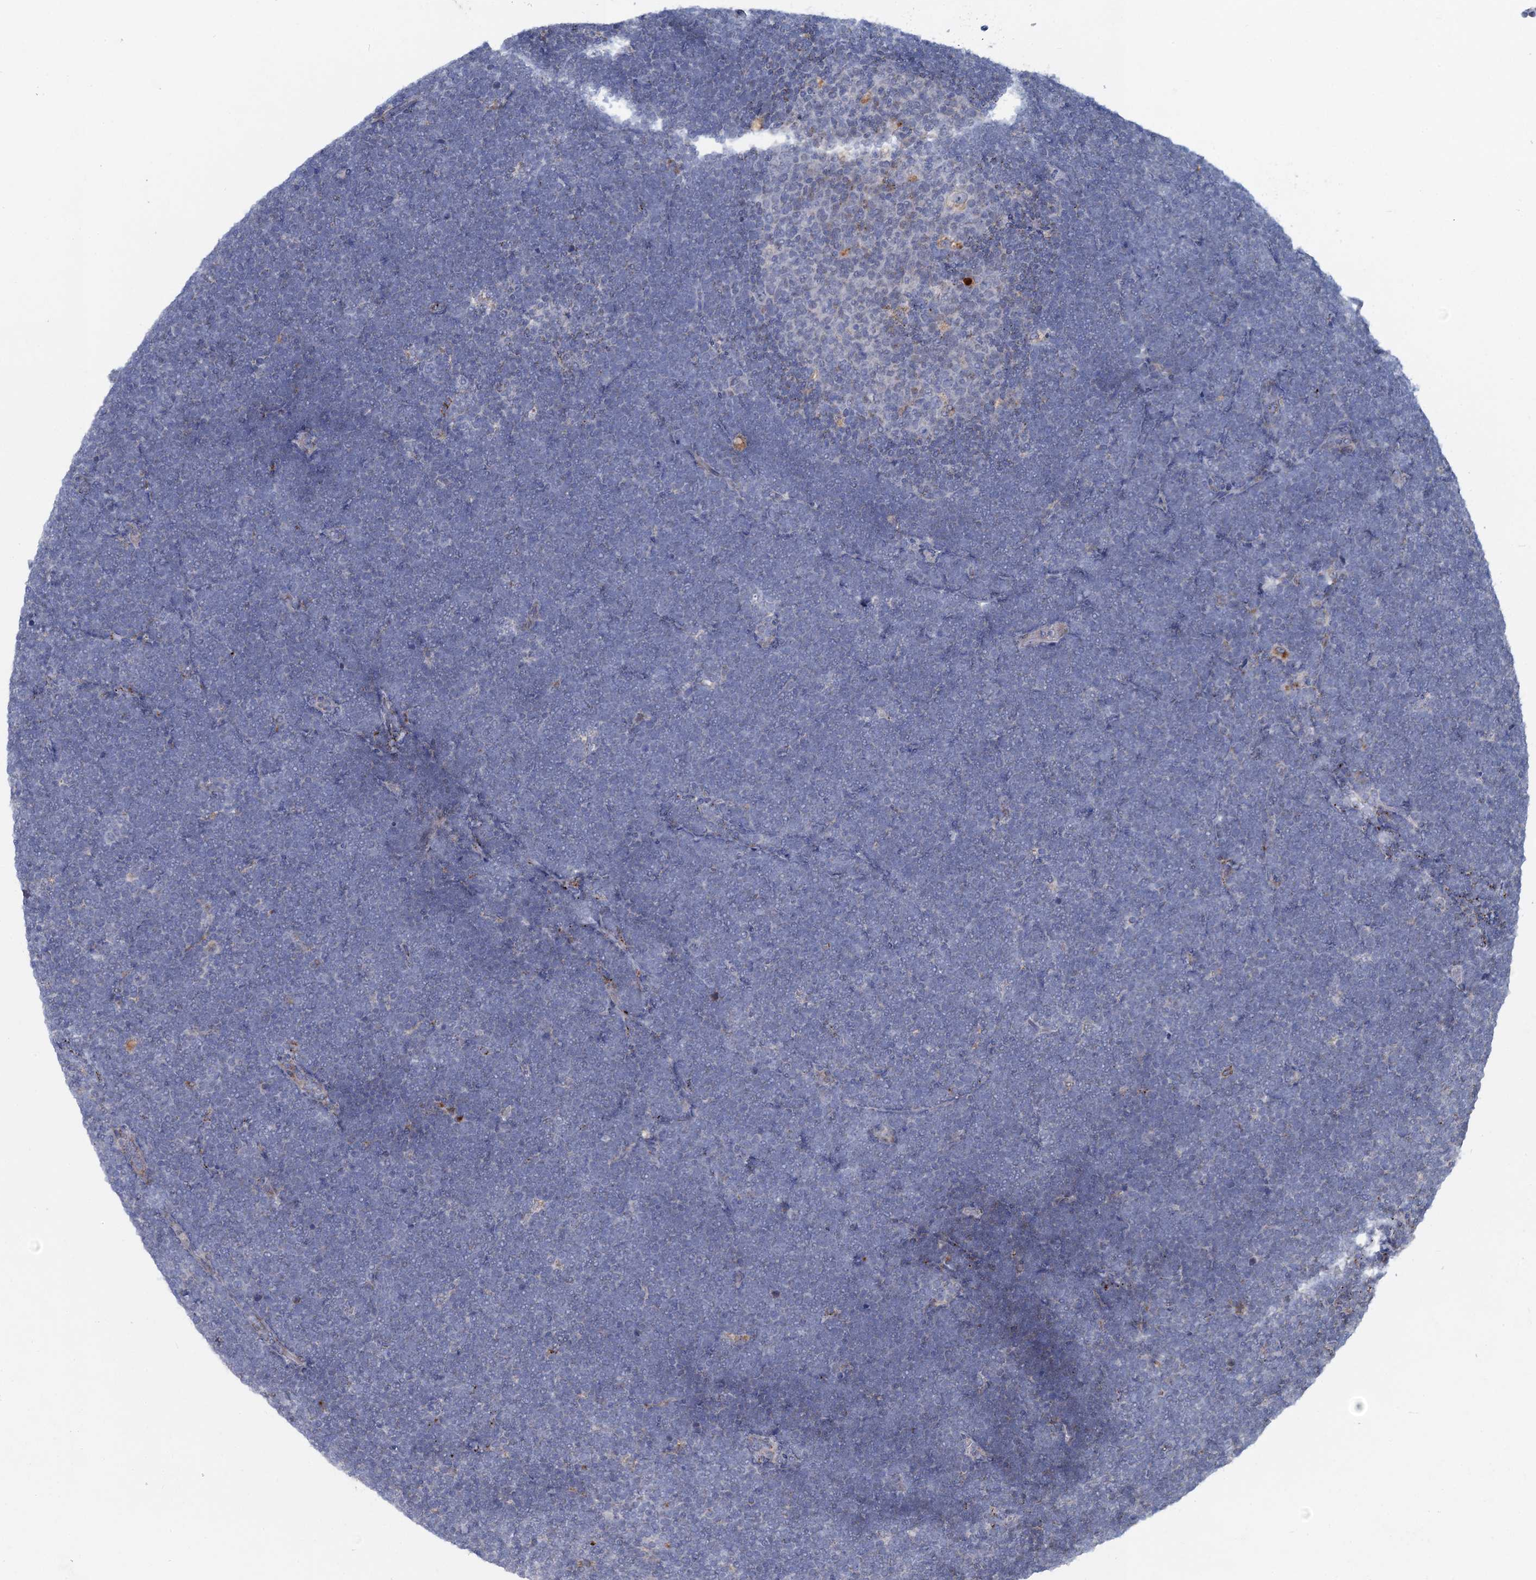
{"staining": {"intensity": "negative", "quantity": "none", "location": "none"}, "tissue": "lymphoma", "cell_type": "Tumor cells", "image_type": "cancer", "snomed": [{"axis": "morphology", "description": "Malignant lymphoma, non-Hodgkin's type, High grade"}, {"axis": "topography", "description": "Lymph node"}], "caption": "Image shows no significant protein staining in tumor cells of malignant lymphoma, non-Hodgkin's type (high-grade).", "gene": "ANKS3", "patient": {"sex": "male", "age": 13}}